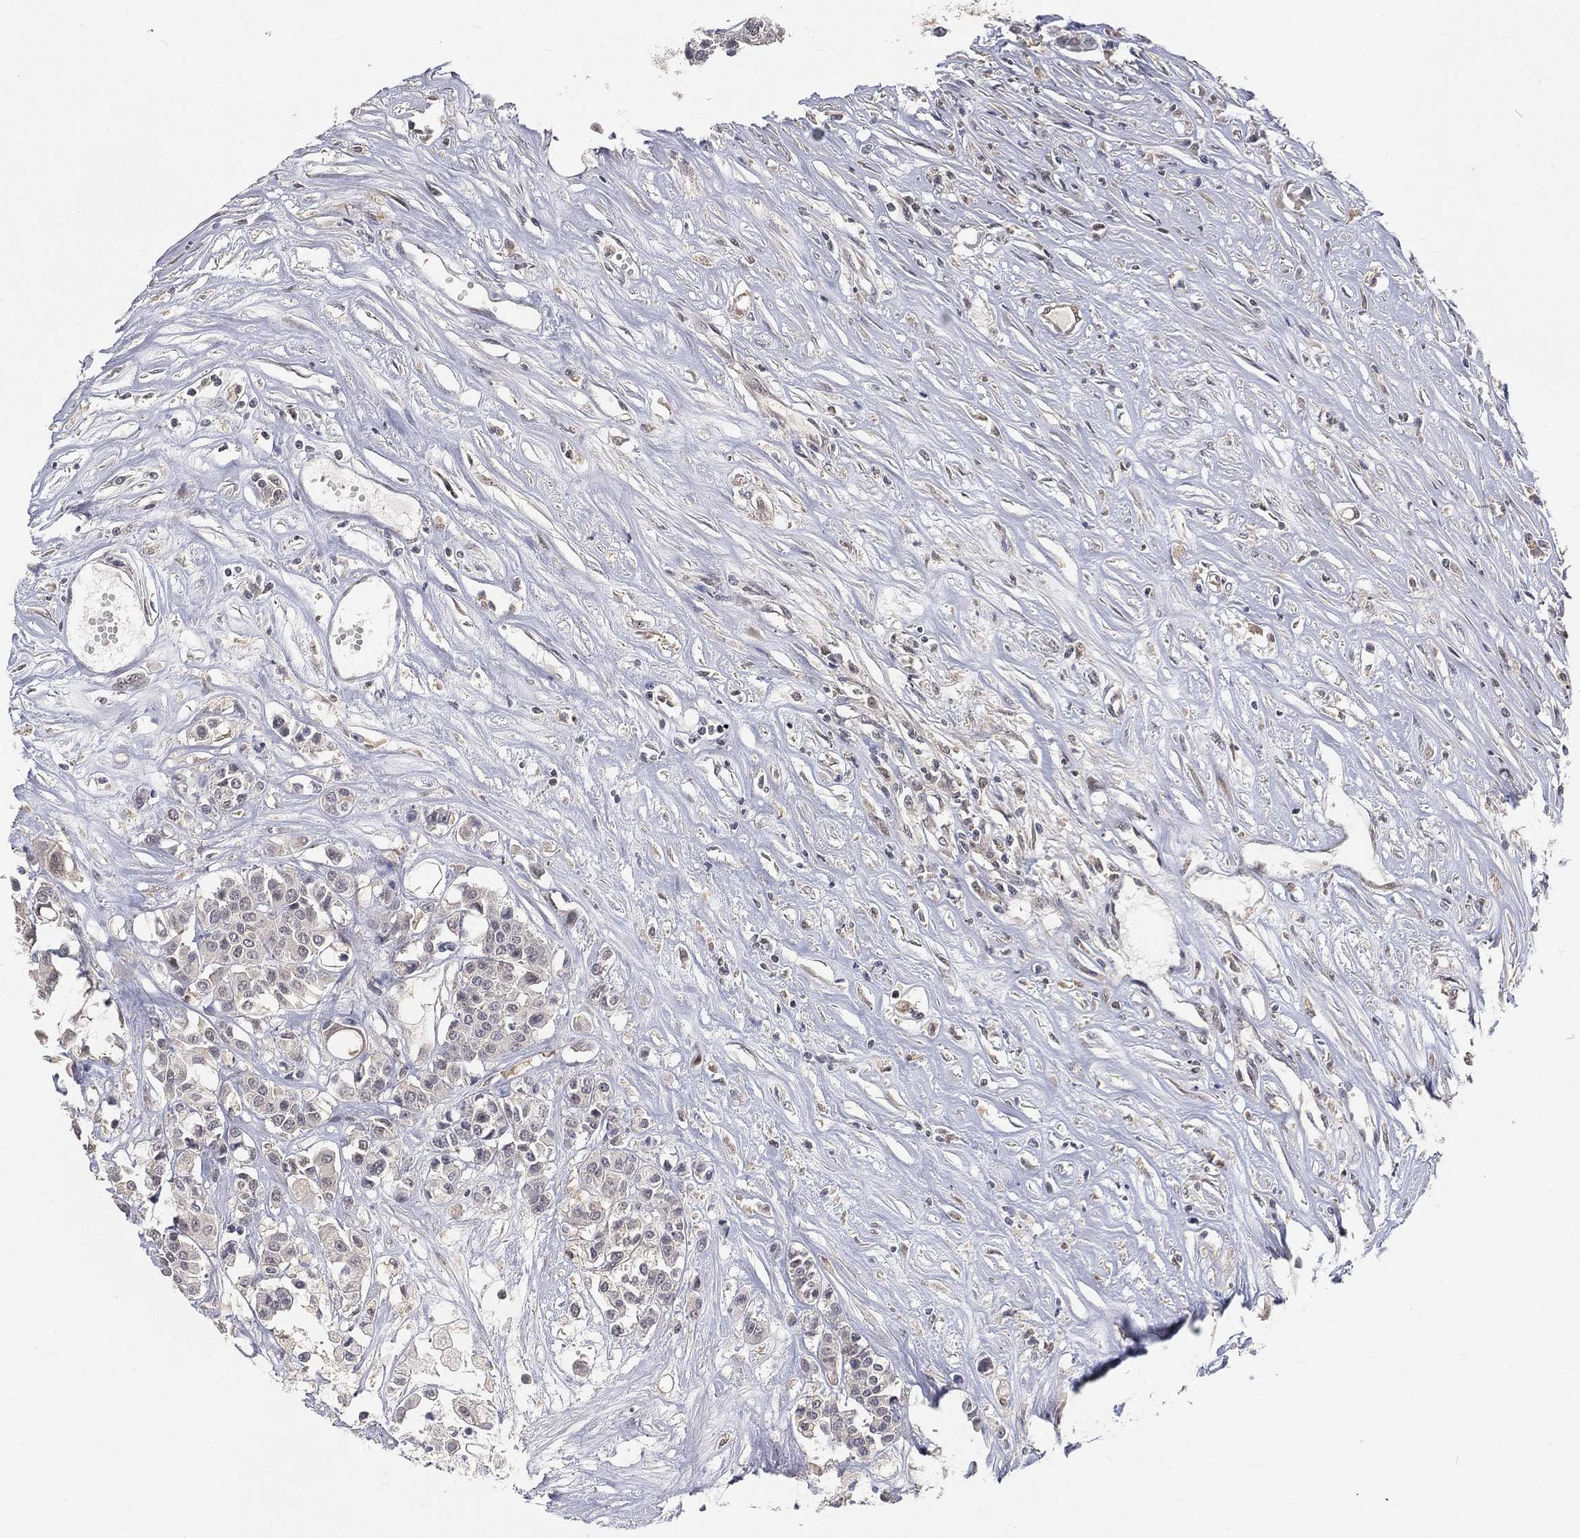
{"staining": {"intensity": "negative", "quantity": "none", "location": "none"}, "tissue": "carcinoid", "cell_type": "Tumor cells", "image_type": "cancer", "snomed": [{"axis": "morphology", "description": "Carcinoid, malignant, NOS"}, {"axis": "topography", "description": "Colon"}], "caption": "Tumor cells are negative for brown protein staining in carcinoid.", "gene": "MAPK1", "patient": {"sex": "male", "age": 81}}